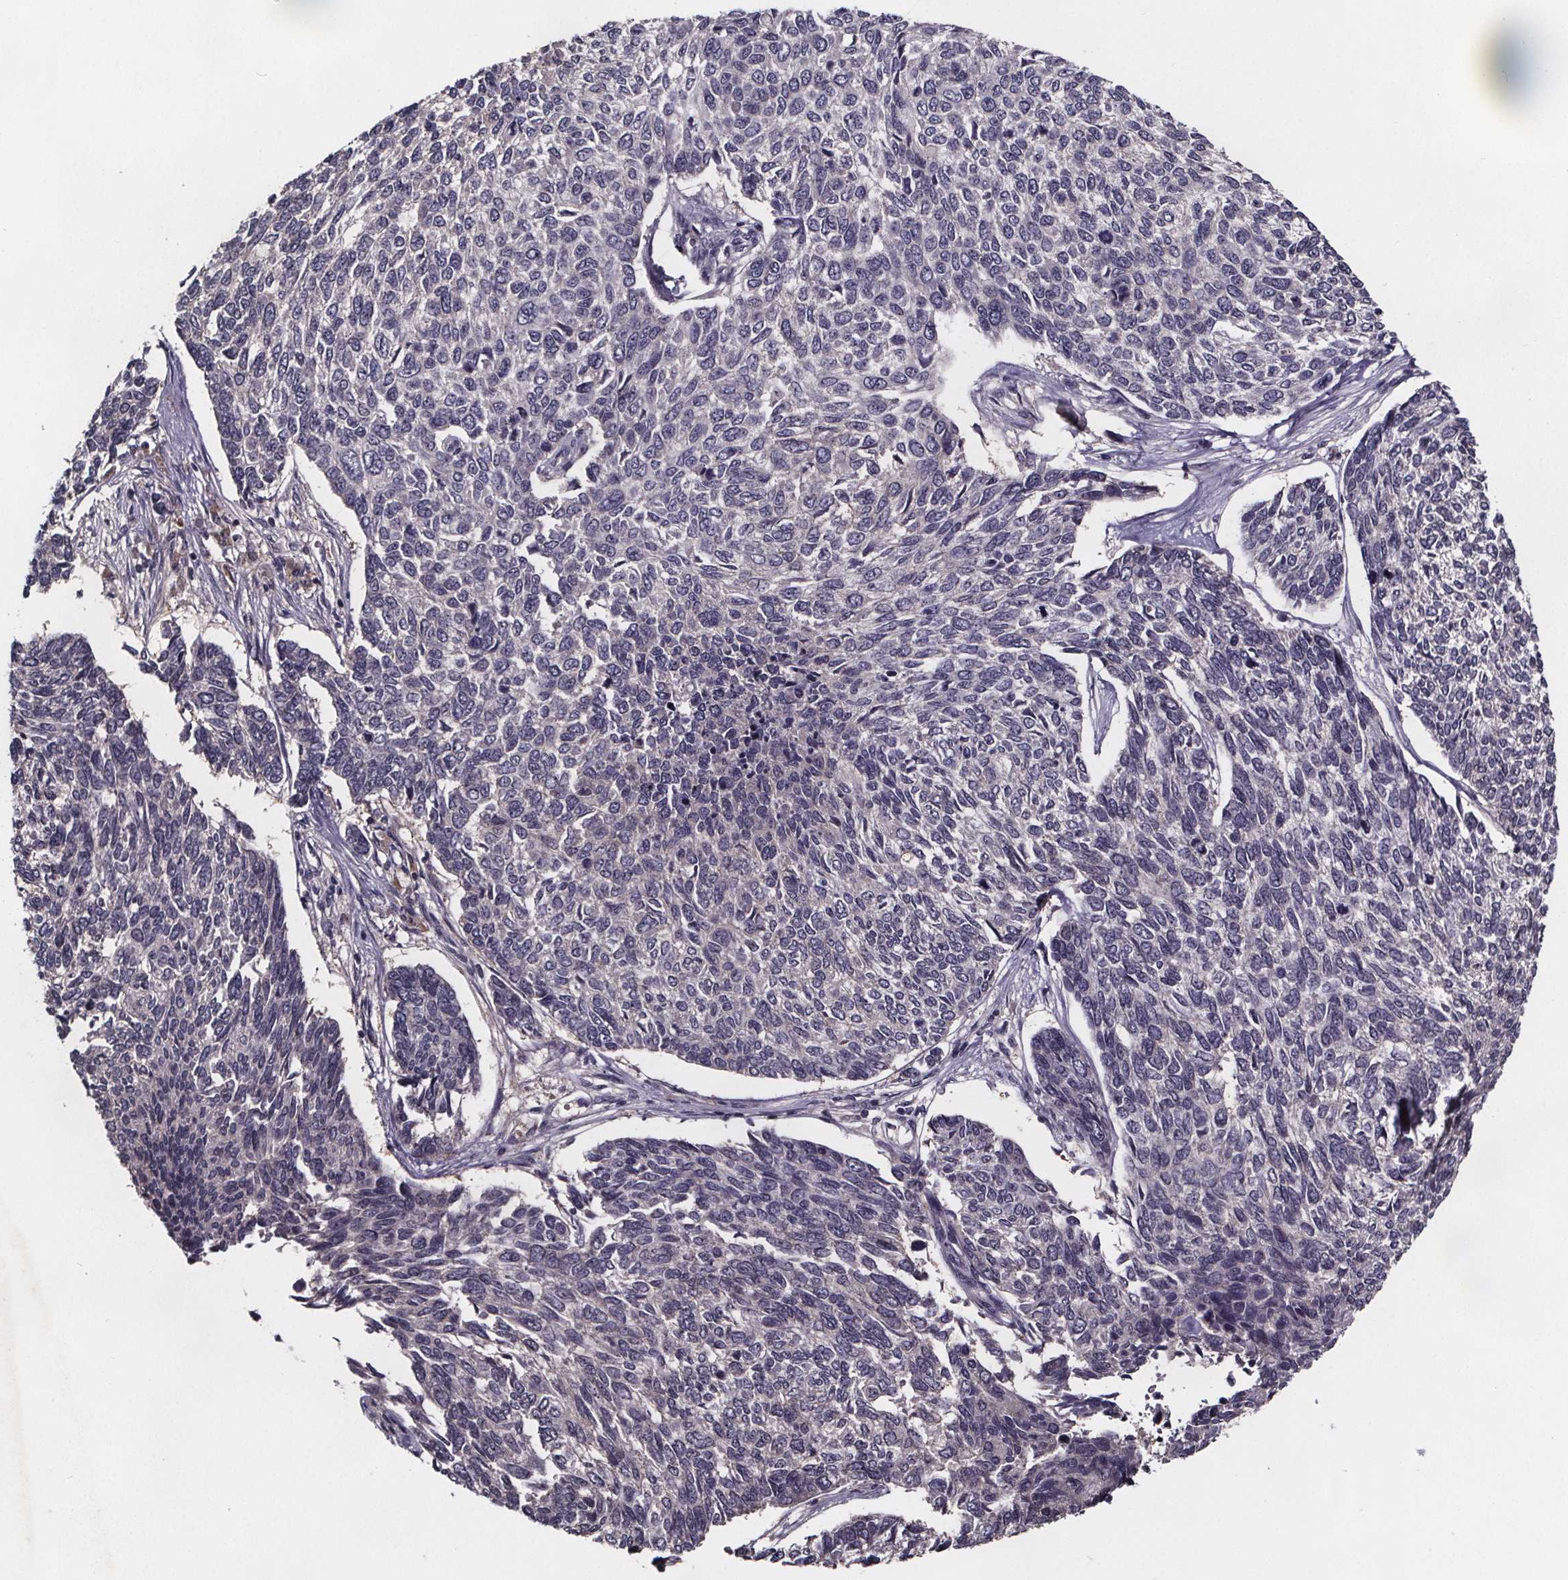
{"staining": {"intensity": "negative", "quantity": "none", "location": "none"}, "tissue": "skin cancer", "cell_type": "Tumor cells", "image_type": "cancer", "snomed": [{"axis": "morphology", "description": "Basal cell carcinoma"}, {"axis": "topography", "description": "Skin"}], "caption": "Histopathology image shows no protein positivity in tumor cells of skin cancer tissue. (DAB immunohistochemistry with hematoxylin counter stain).", "gene": "SMIM1", "patient": {"sex": "female", "age": 65}}